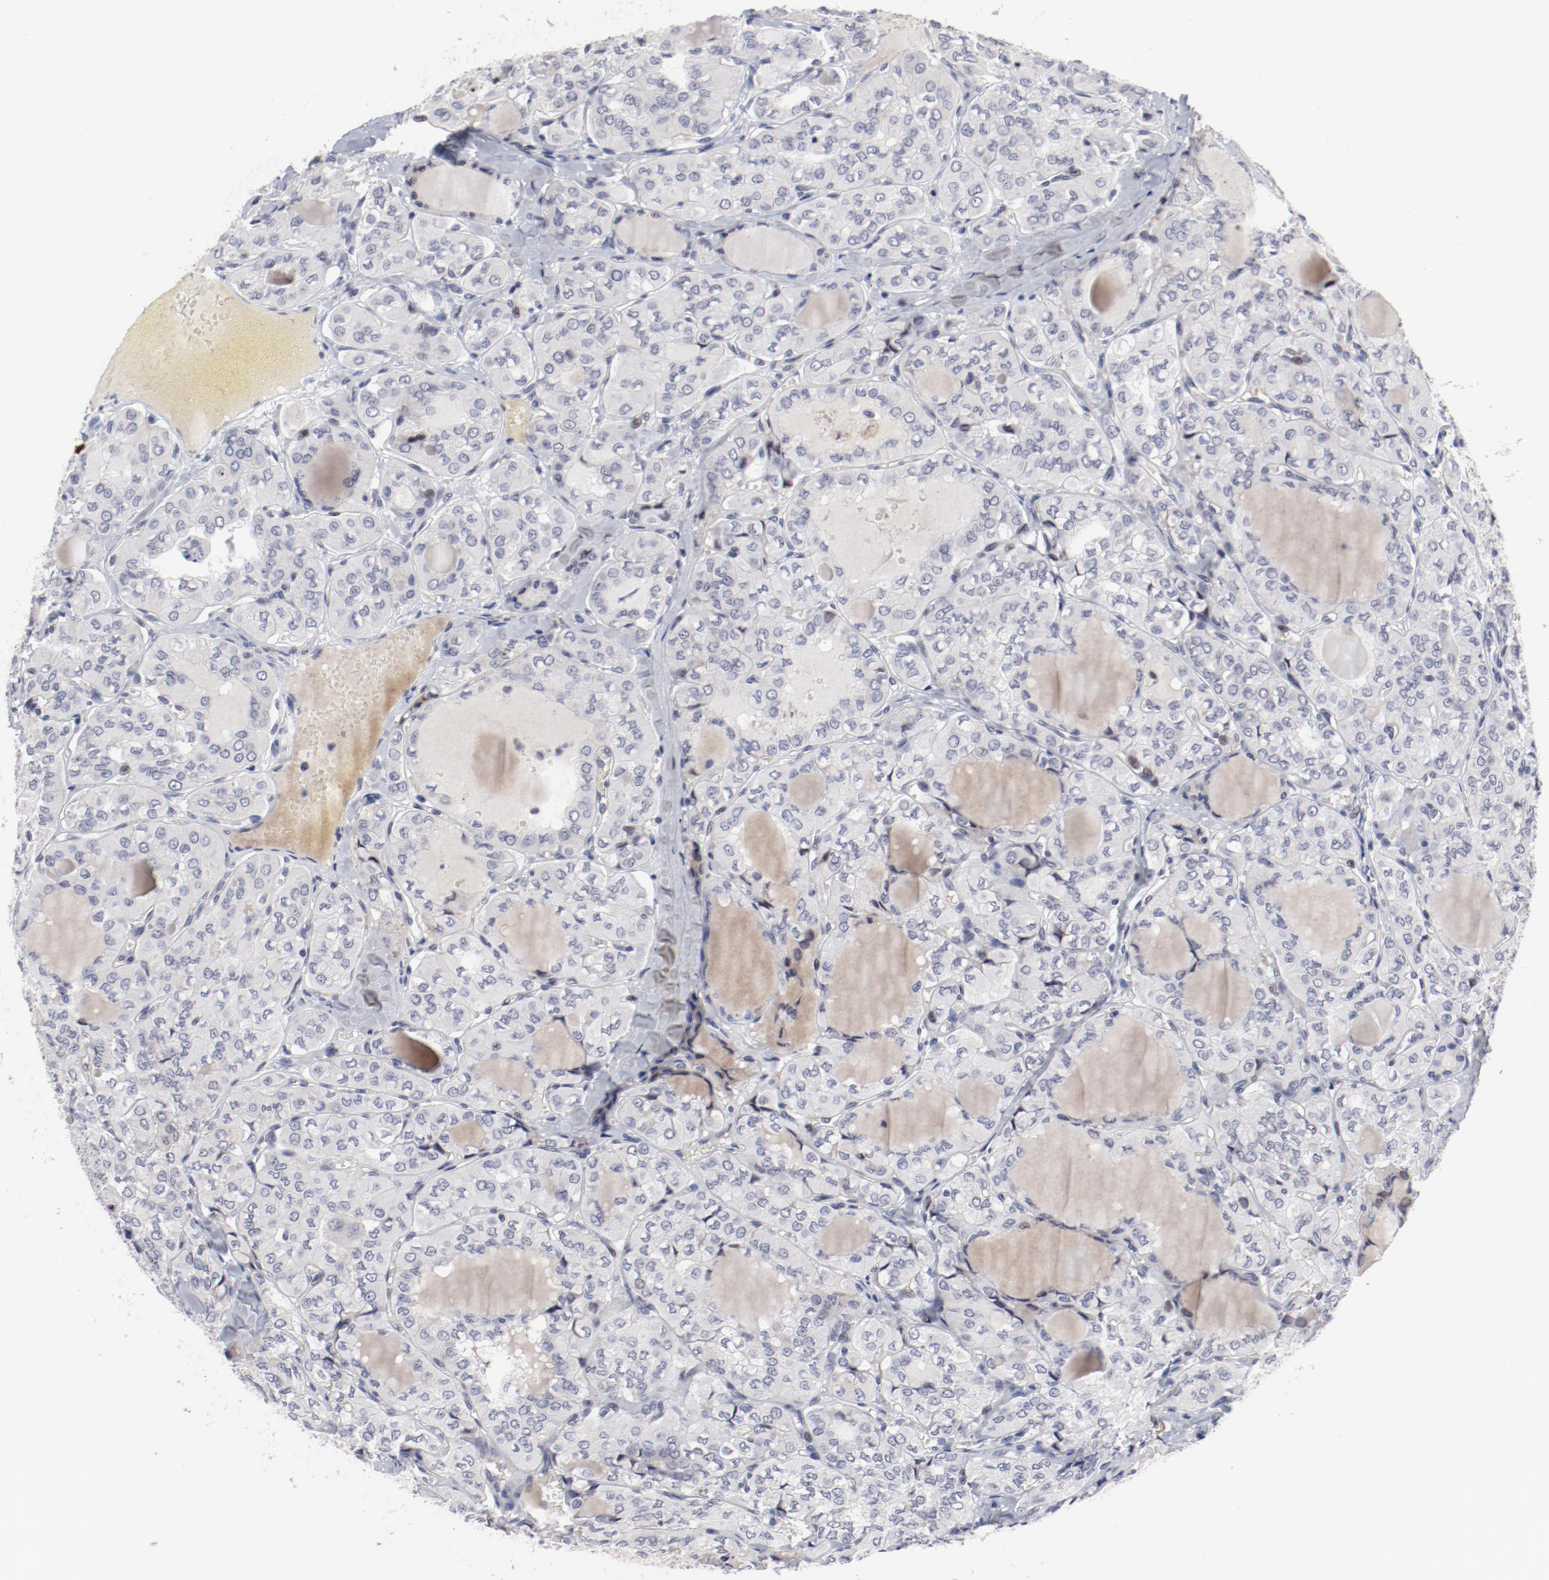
{"staining": {"intensity": "negative", "quantity": "none", "location": "none"}, "tissue": "thyroid cancer", "cell_type": "Tumor cells", "image_type": "cancer", "snomed": [{"axis": "morphology", "description": "Papillary adenocarcinoma, NOS"}, {"axis": "topography", "description": "Thyroid gland"}], "caption": "Immunohistochemical staining of human thyroid cancer exhibits no significant staining in tumor cells.", "gene": "FSCB", "patient": {"sex": "male", "age": 20}}